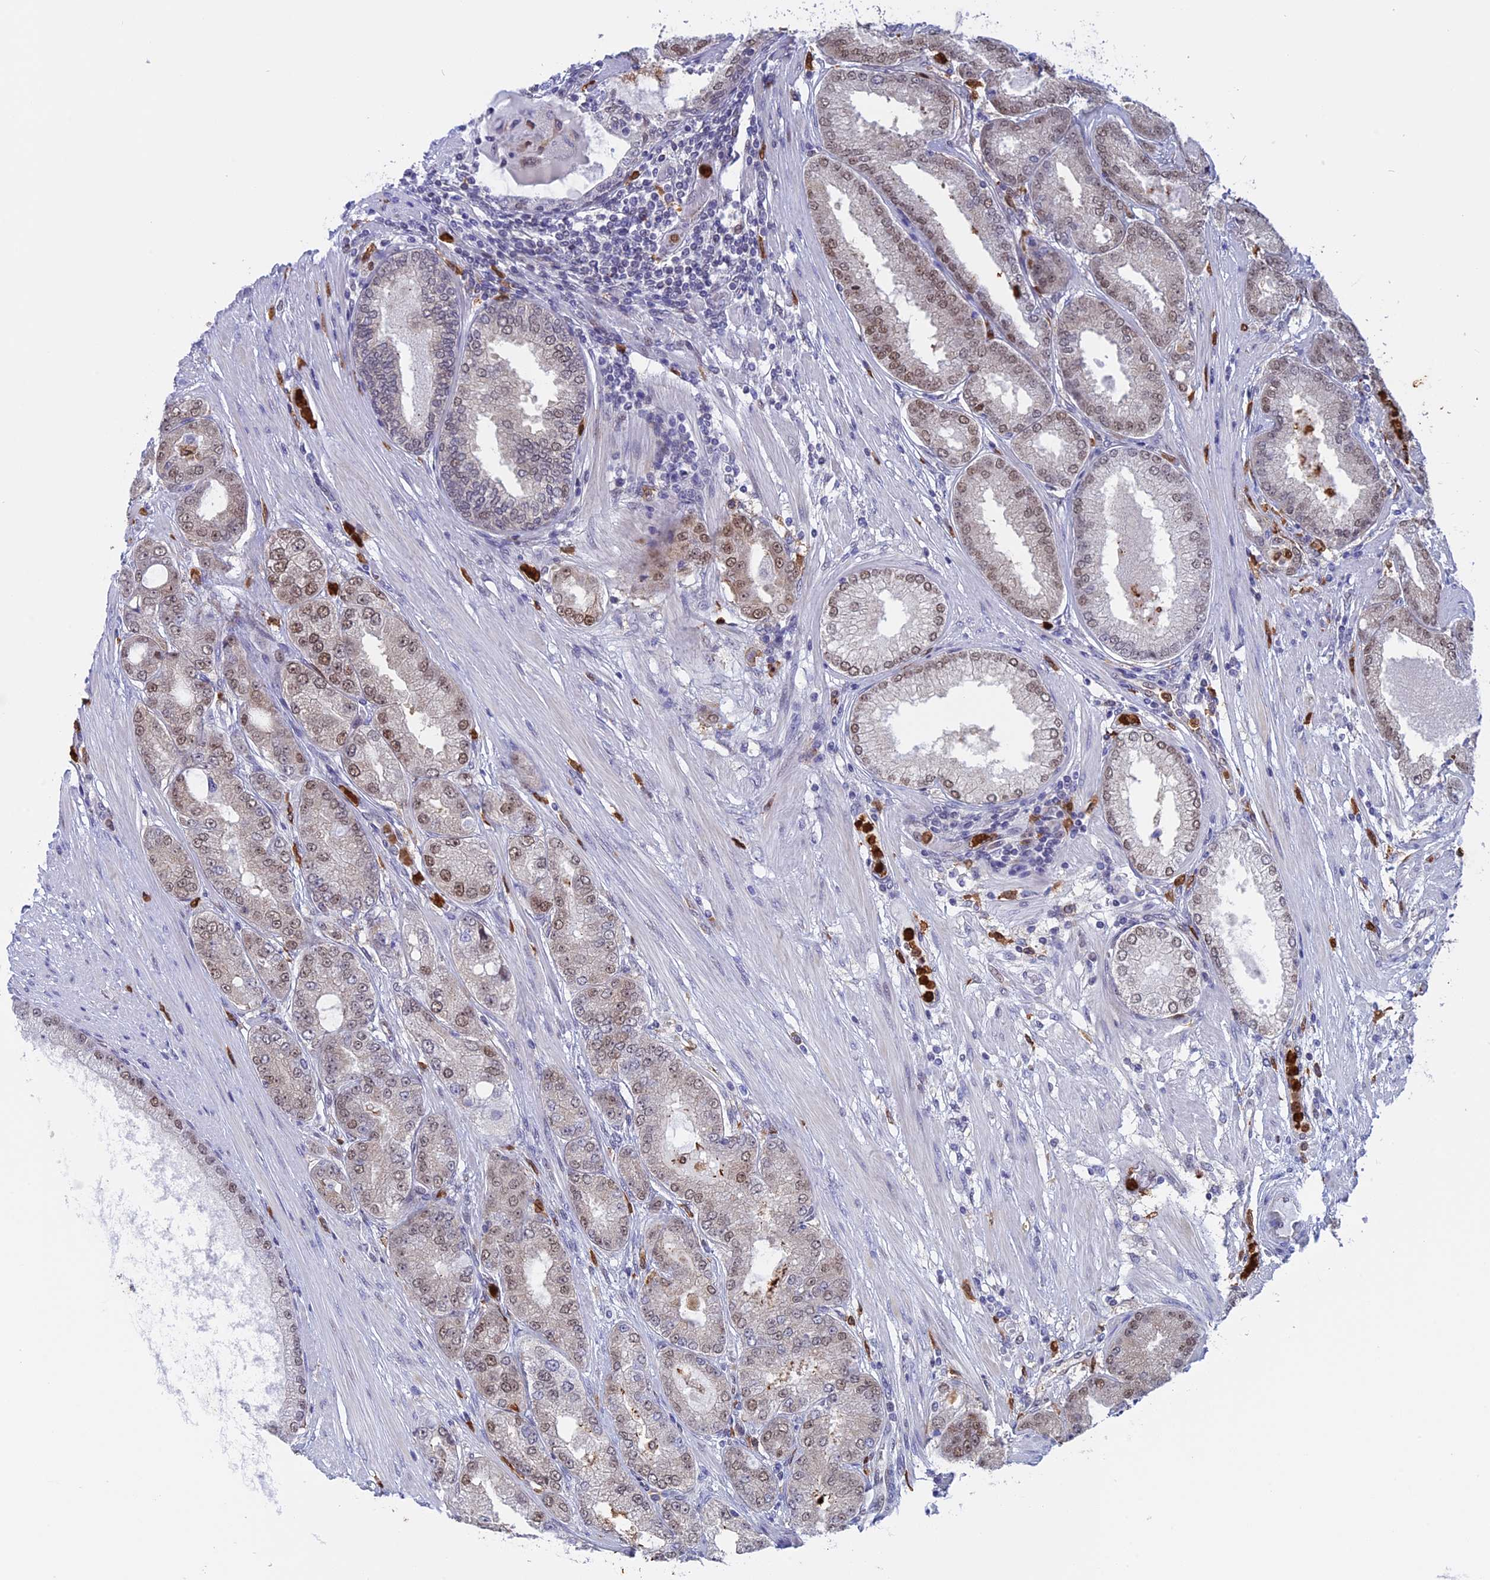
{"staining": {"intensity": "moderate", "quantity": "<25%", "location": "nuclear"}, "tissue": "prostate cancer", "cell_type": "Tumor cells", "image_type": "cancer", "snomed": [{"axis": "morphology", "description": "Adenocarcinoma, High grade"}, {"axis": "topography", "description": "Prostate"}], "caption": "Immunohistochemistry (DAB) staining of adenocarcinoma (high-grade) (prostate) shows moderate nuclear protein staining in approximately <25% of tumor cells. (Brightfield microscopy of DAB IHC at high magnification).", "gene": "SLC26A1", "patient": {"sex": "male", "age": 71}}